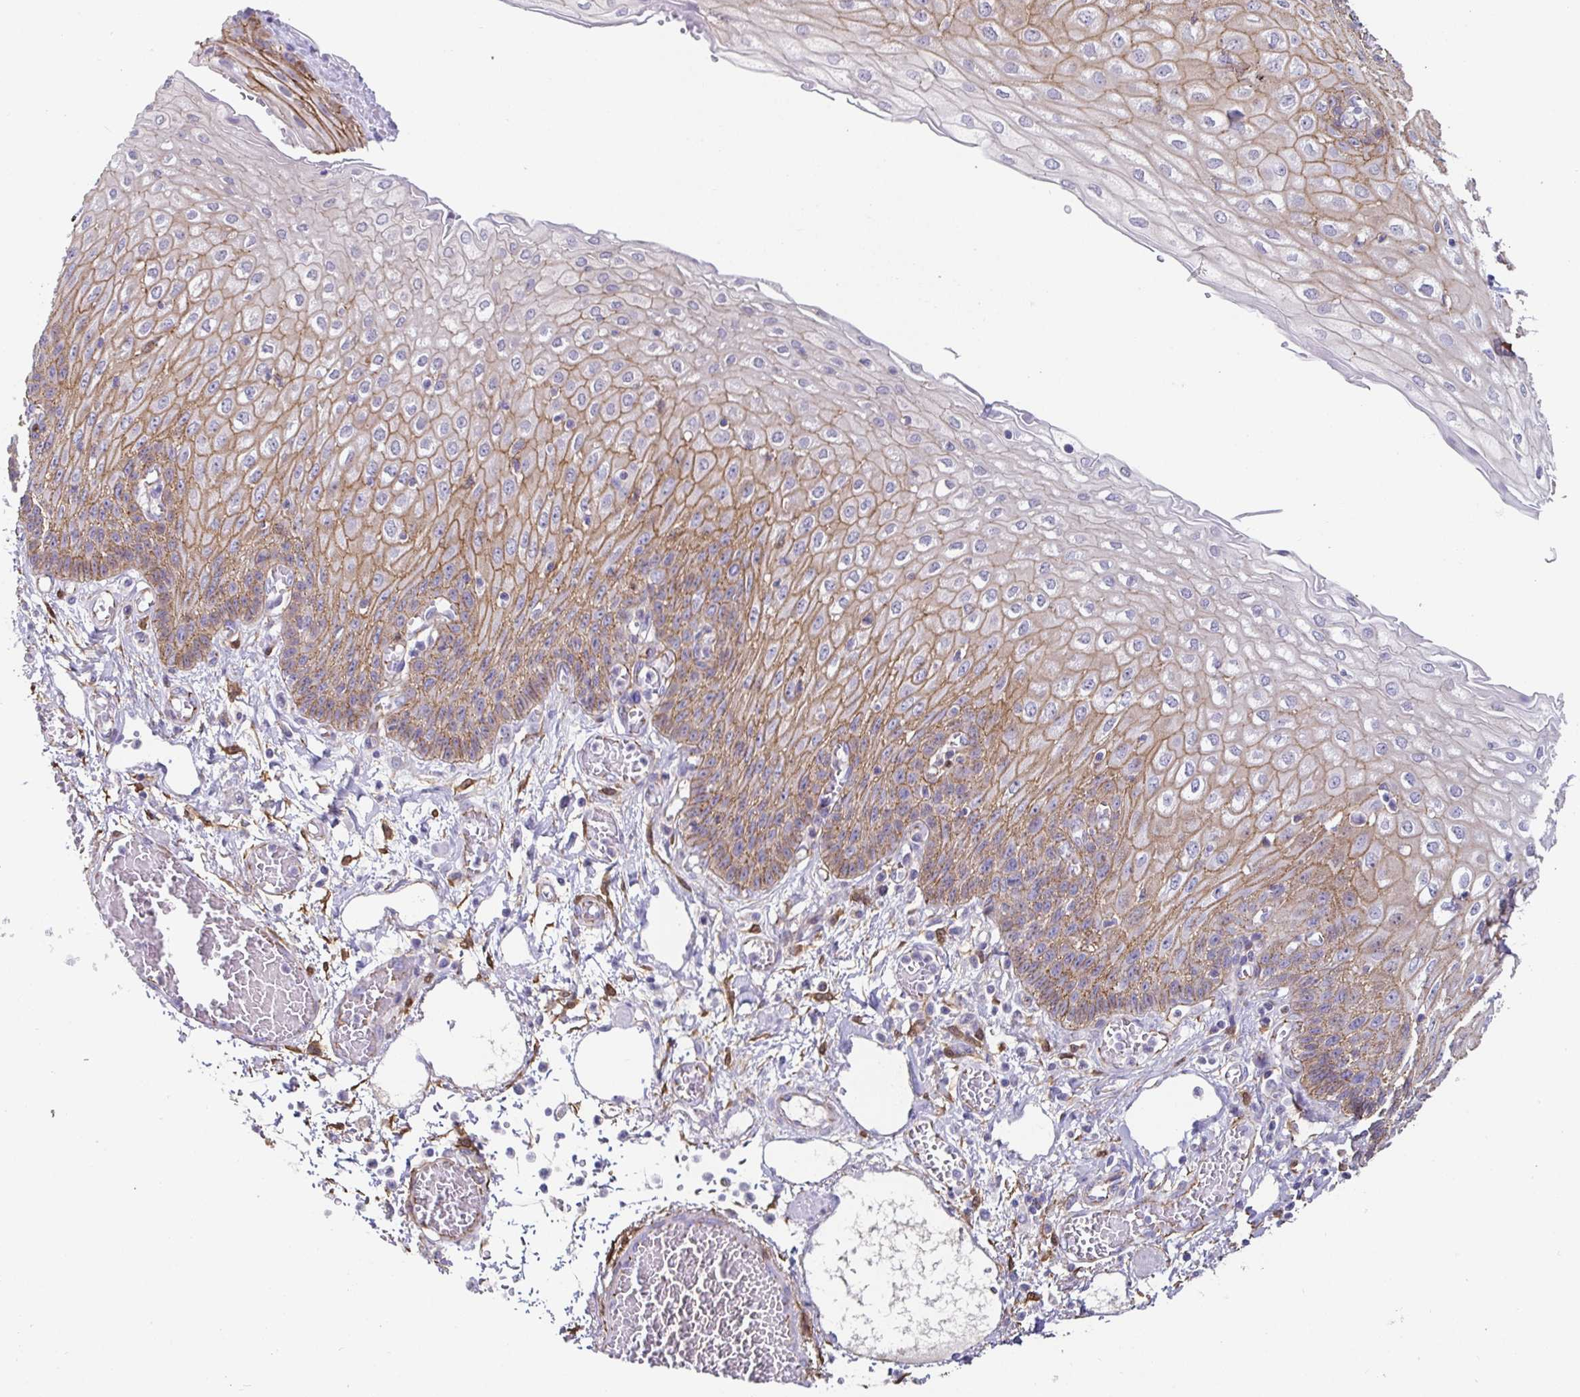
{"staining": {"intensity": "moderate", "quantity": ">75%", "location": "cytoplasmic/membranous"}, "tissue": "esophagus", "cell_type": "Squamous epithelial cells", "image_type": "normal", "snomed": [{"axis": "morphology", "description": "Normal tissue, NOS"}, {"axis": "morphology", "description": "Adenocarcinoma, NOS"}, {"axis": "topography", "description": "Esophagus"}], "caption": "This image reveals normal esophagus stained with immunohistochemistry to label a protein in brown. The cytoplasmic/membranous of squamous epithelial cells show moderate positivity for the protein. Nuclei are counter-stained blue.", "gene": "PIWIL3", "patient": {"sex": "male", "age": 81}}